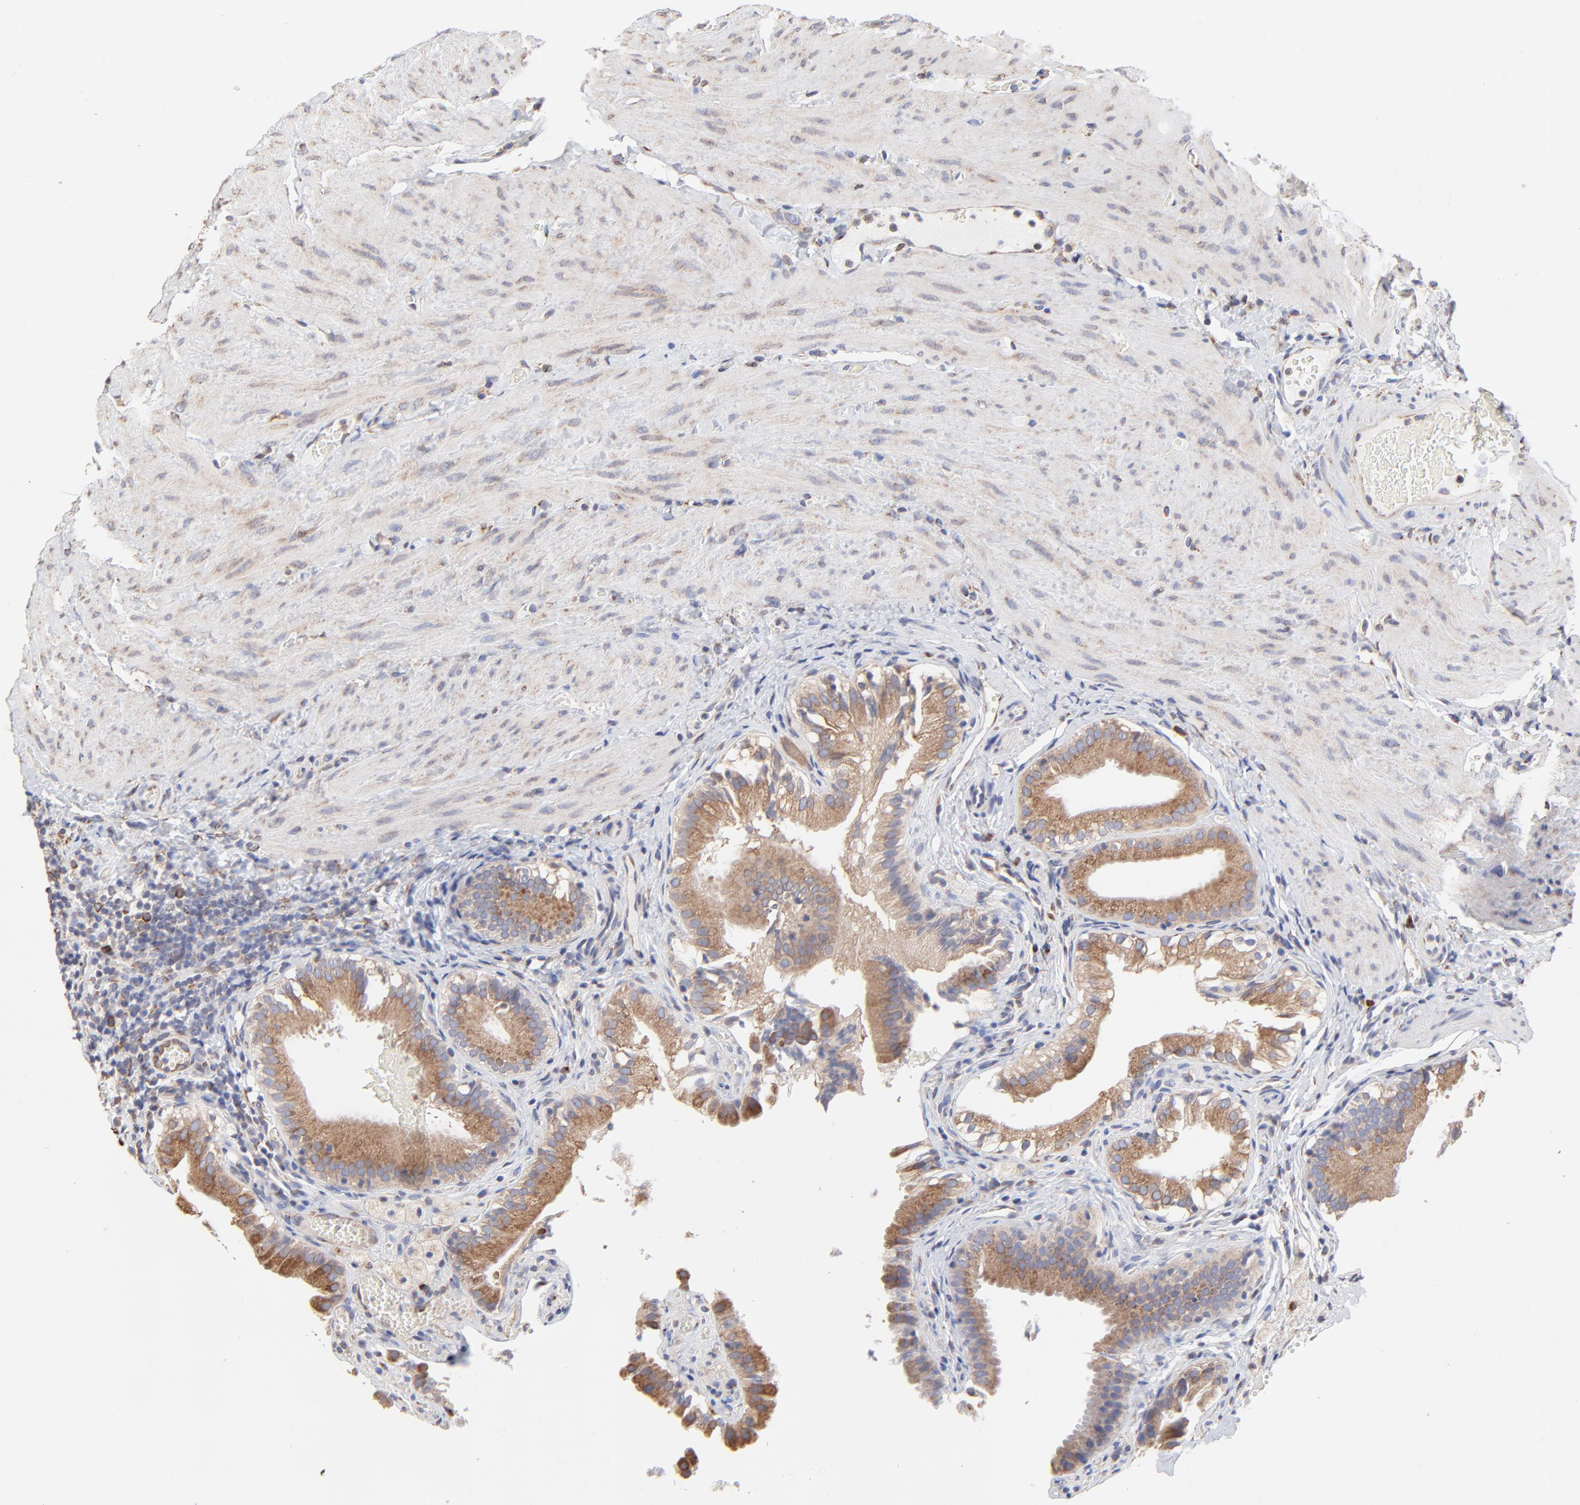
{"staining": {"intensity": "moderate", "quantity": ">75%", "location": "cytoplasmic/membranous"}, "tissue": "gallbladder", "cell_type": "Glandular cells", "image_type": "normal", "snomed": [{"axis": "morphology", "description": "Normal tissue, NOS"}, {"axis": "topography", "description": "Gallbladder"}], "caption": "Immunohistochemical staining of normal human gallbladder exhibits medium levels of moderate cytoplasmic/membranous positivity in about >75% of glandular cells.", "gene": "LMAN1", "patient": {"sex": "female", "age": 24}}